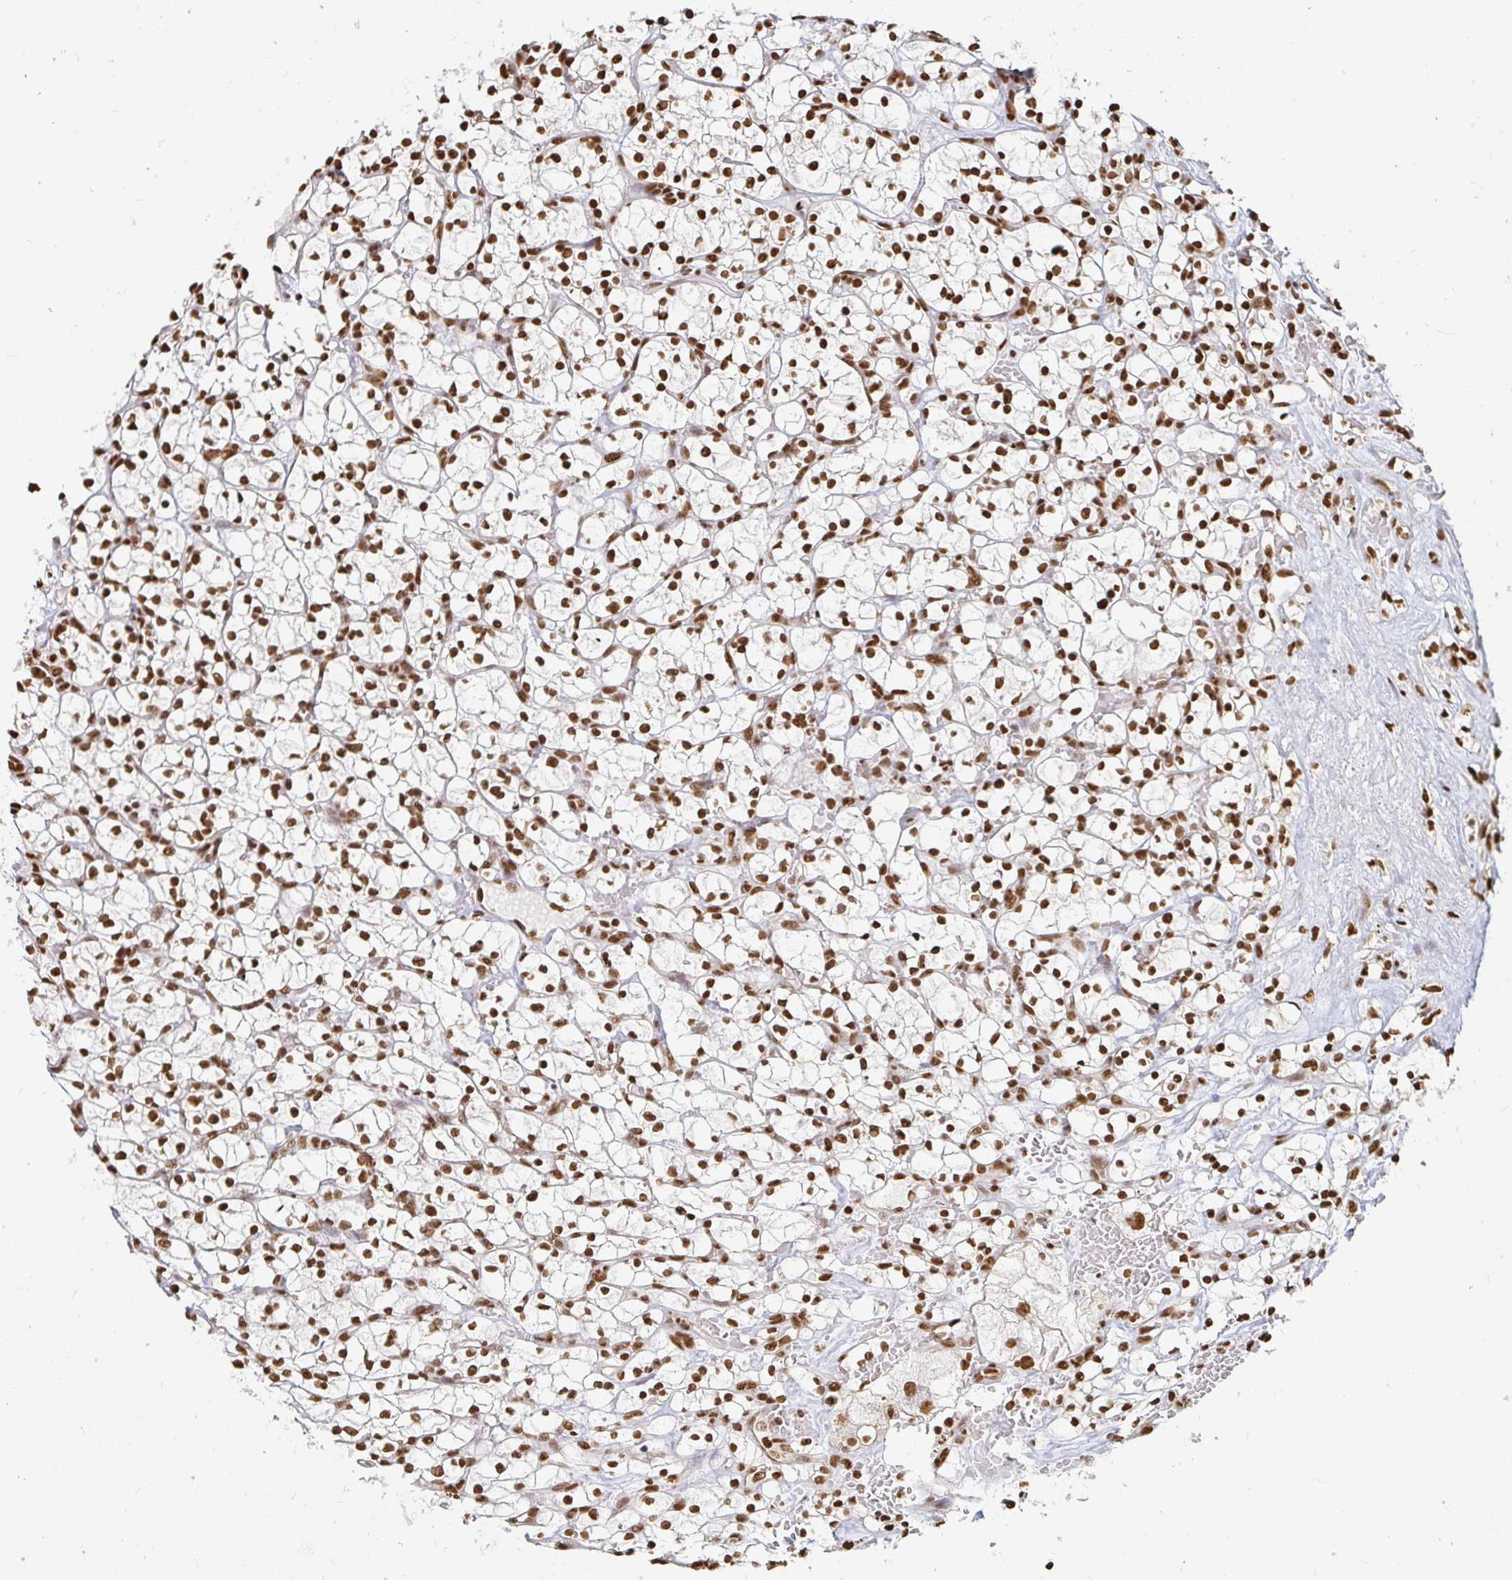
{"staining": {"intensity": "strong", "quantity": ">75%", "location": "nuclear"}, "tissue": "renal cancer", "cell_type": "Tumor cells", "image_type": "cancer", "snomed": [{"axis": "morphology", "description": "Adenocarcinoma, NOS"}, {"axis": "topography", "description": "Kidney"}], "caption": "Immunohistochemical staining of renal adenocarcinoma reveals strong nuclear protein staining in approximately >75% of tumor cells. The protein is shown in brown color, while the nuclei are stained blue.", "gene": "HNRNPU", "patient": {"sex": "female", "age": 64}}